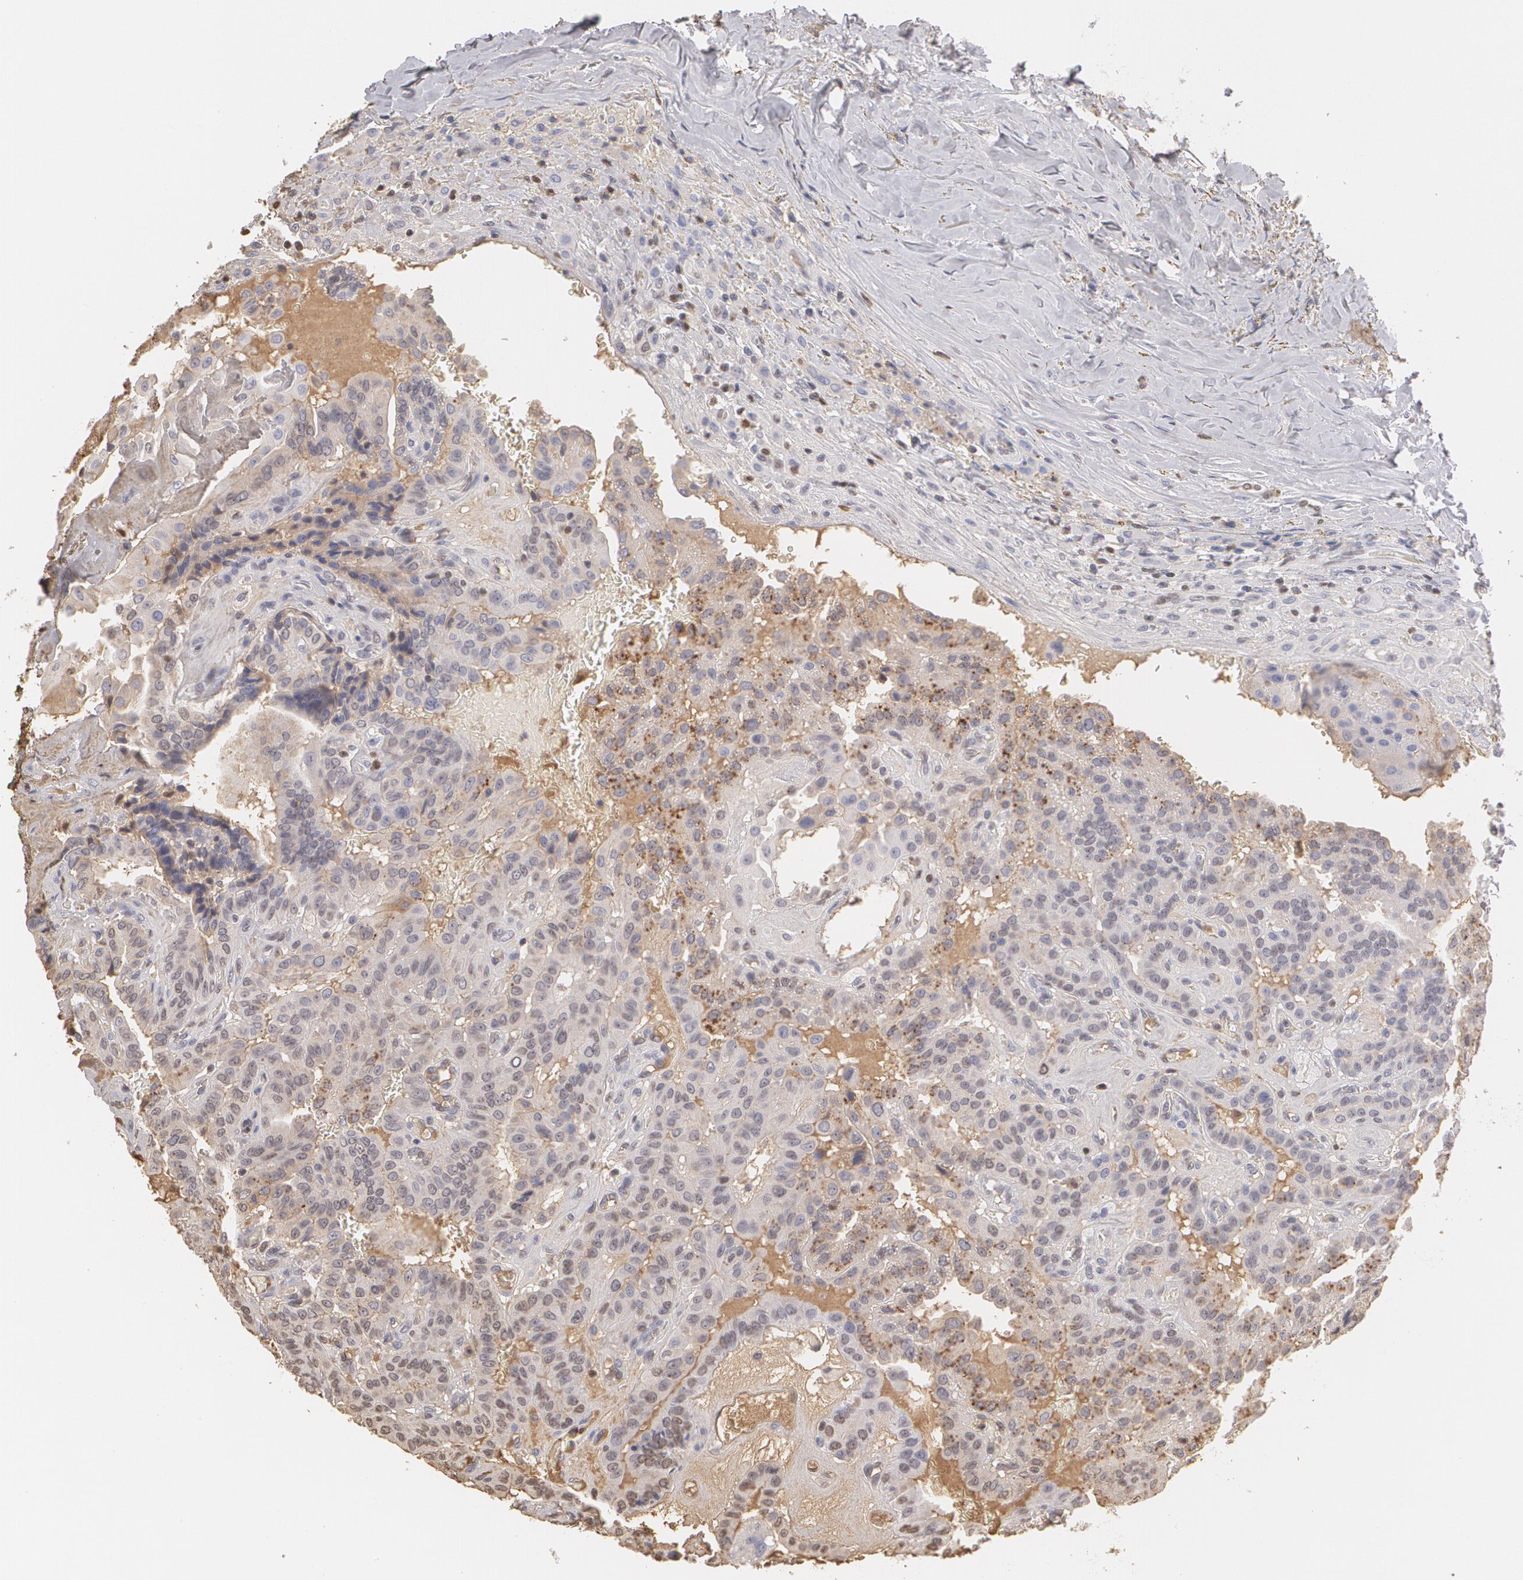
{"staining": {"intensity": "moderate", "quantity": "25%-75%", "location": "cytoplasmic/membranous,nuclear"}, "tissue": "thyroid cancer", "cell_type": "Tumor cells", "image_type": "cancer", "snomed": [{"axis": "morphology", "description": "Papillary adenocarcinoma, NOS"}, {"axis": "topography", "description": "Thyroid gland"}], "caption": "Immunohistochemical staining of thyroid cancer (papillary adenocarcinoma) exhibits moderate cytoplasmic/membranous and nuclear protein positivity in approximately 25%-75% of tumor cells.", "gene": "SERPINA1", "patient": {"sex": "male", "age": 87}}